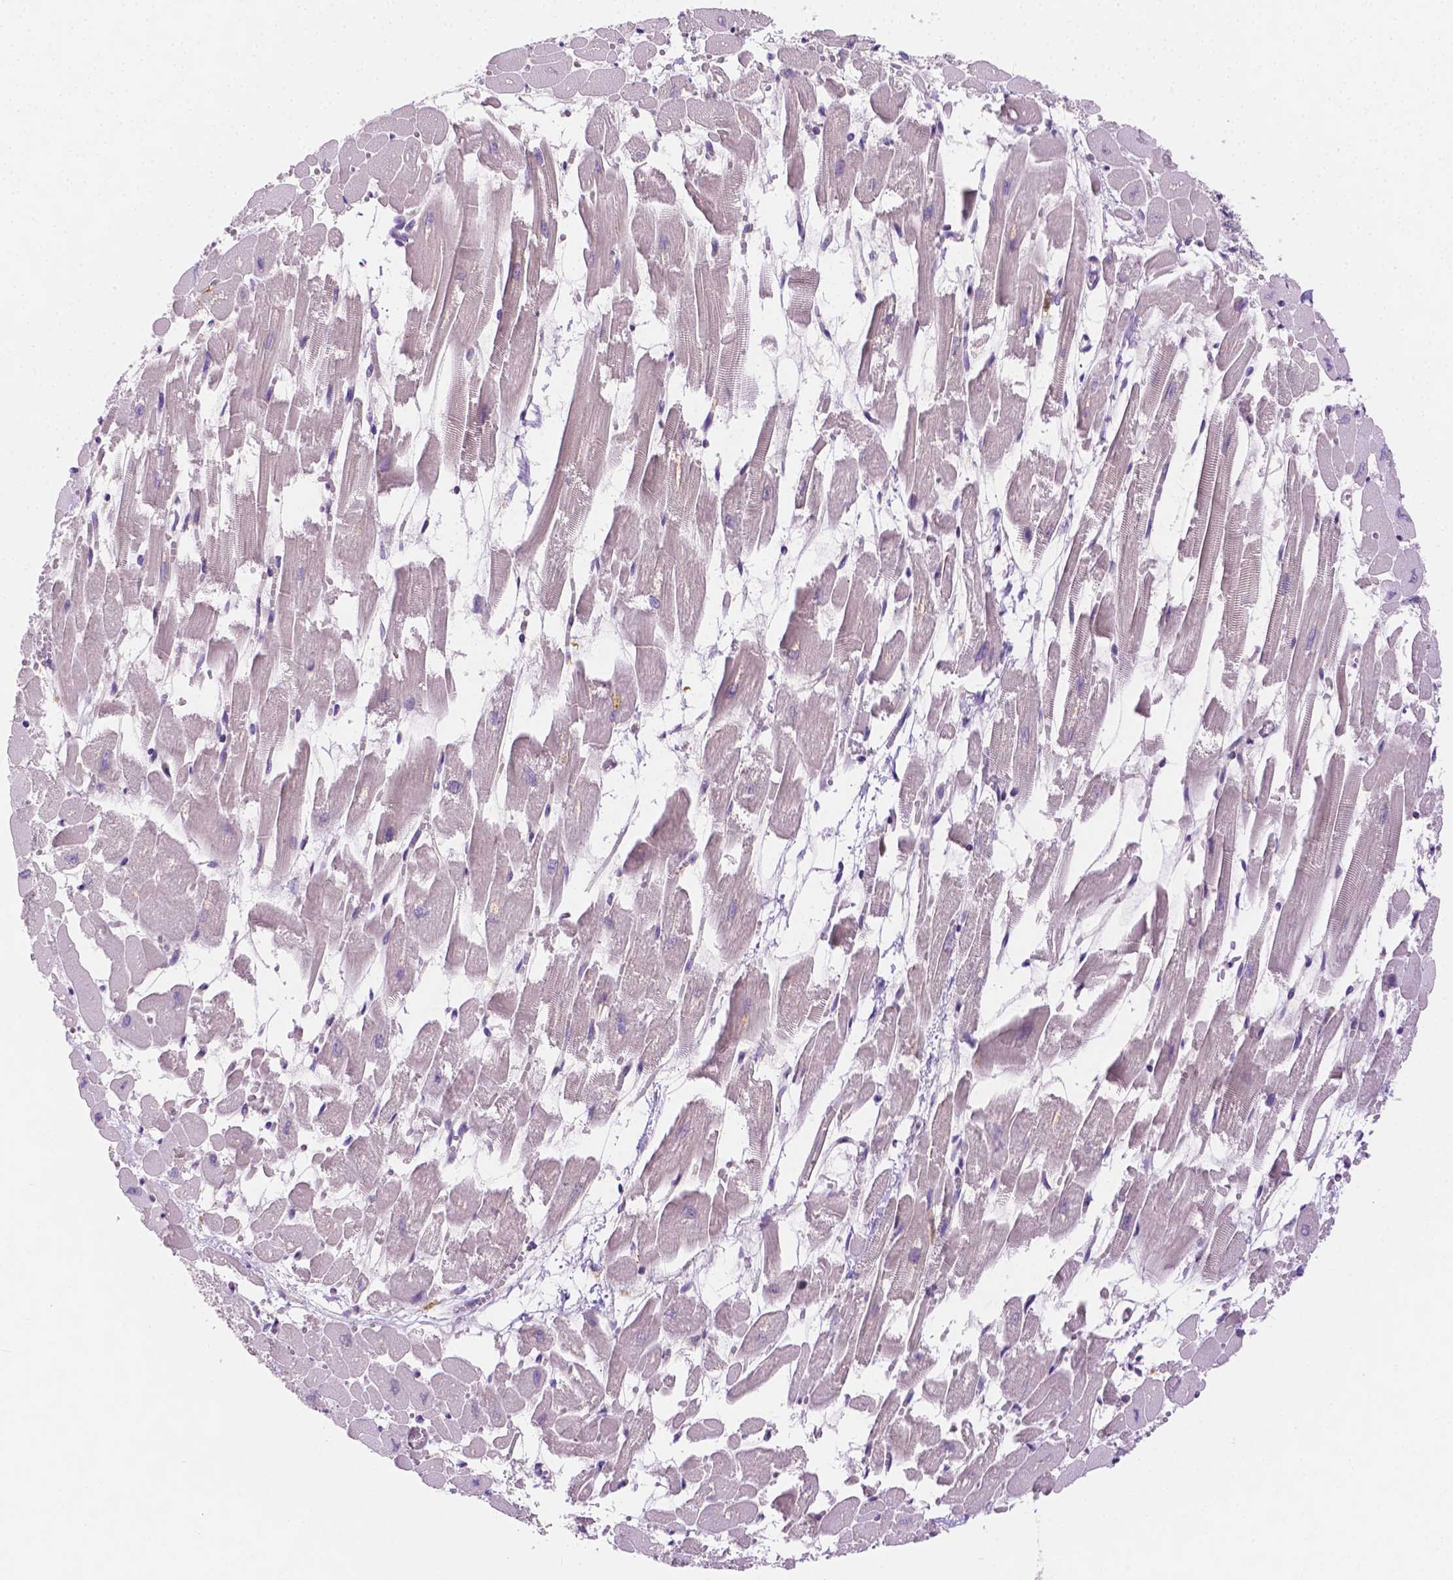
{"staining": {"intensity": "negative", "quantity": "none", "location": "none"}, "tissue": "heart muscle", "cell_type": "Cardiomyocytes", "image_type": "normal", "snomed": [{"axis": "morphology", "description": "Normal tissue, NOS"}, {"axis": "topography", "description": "Heart"}], "caption": "This image is of normal heart muscle stained with IHC to label a protein in brown with the nuclei are counter-stained blue. There is no expression in cardiomyocytes. Nuclei are stained in blue.", "gene": "ZNRD2", "patient": {"sex": "female", "age": 52}}